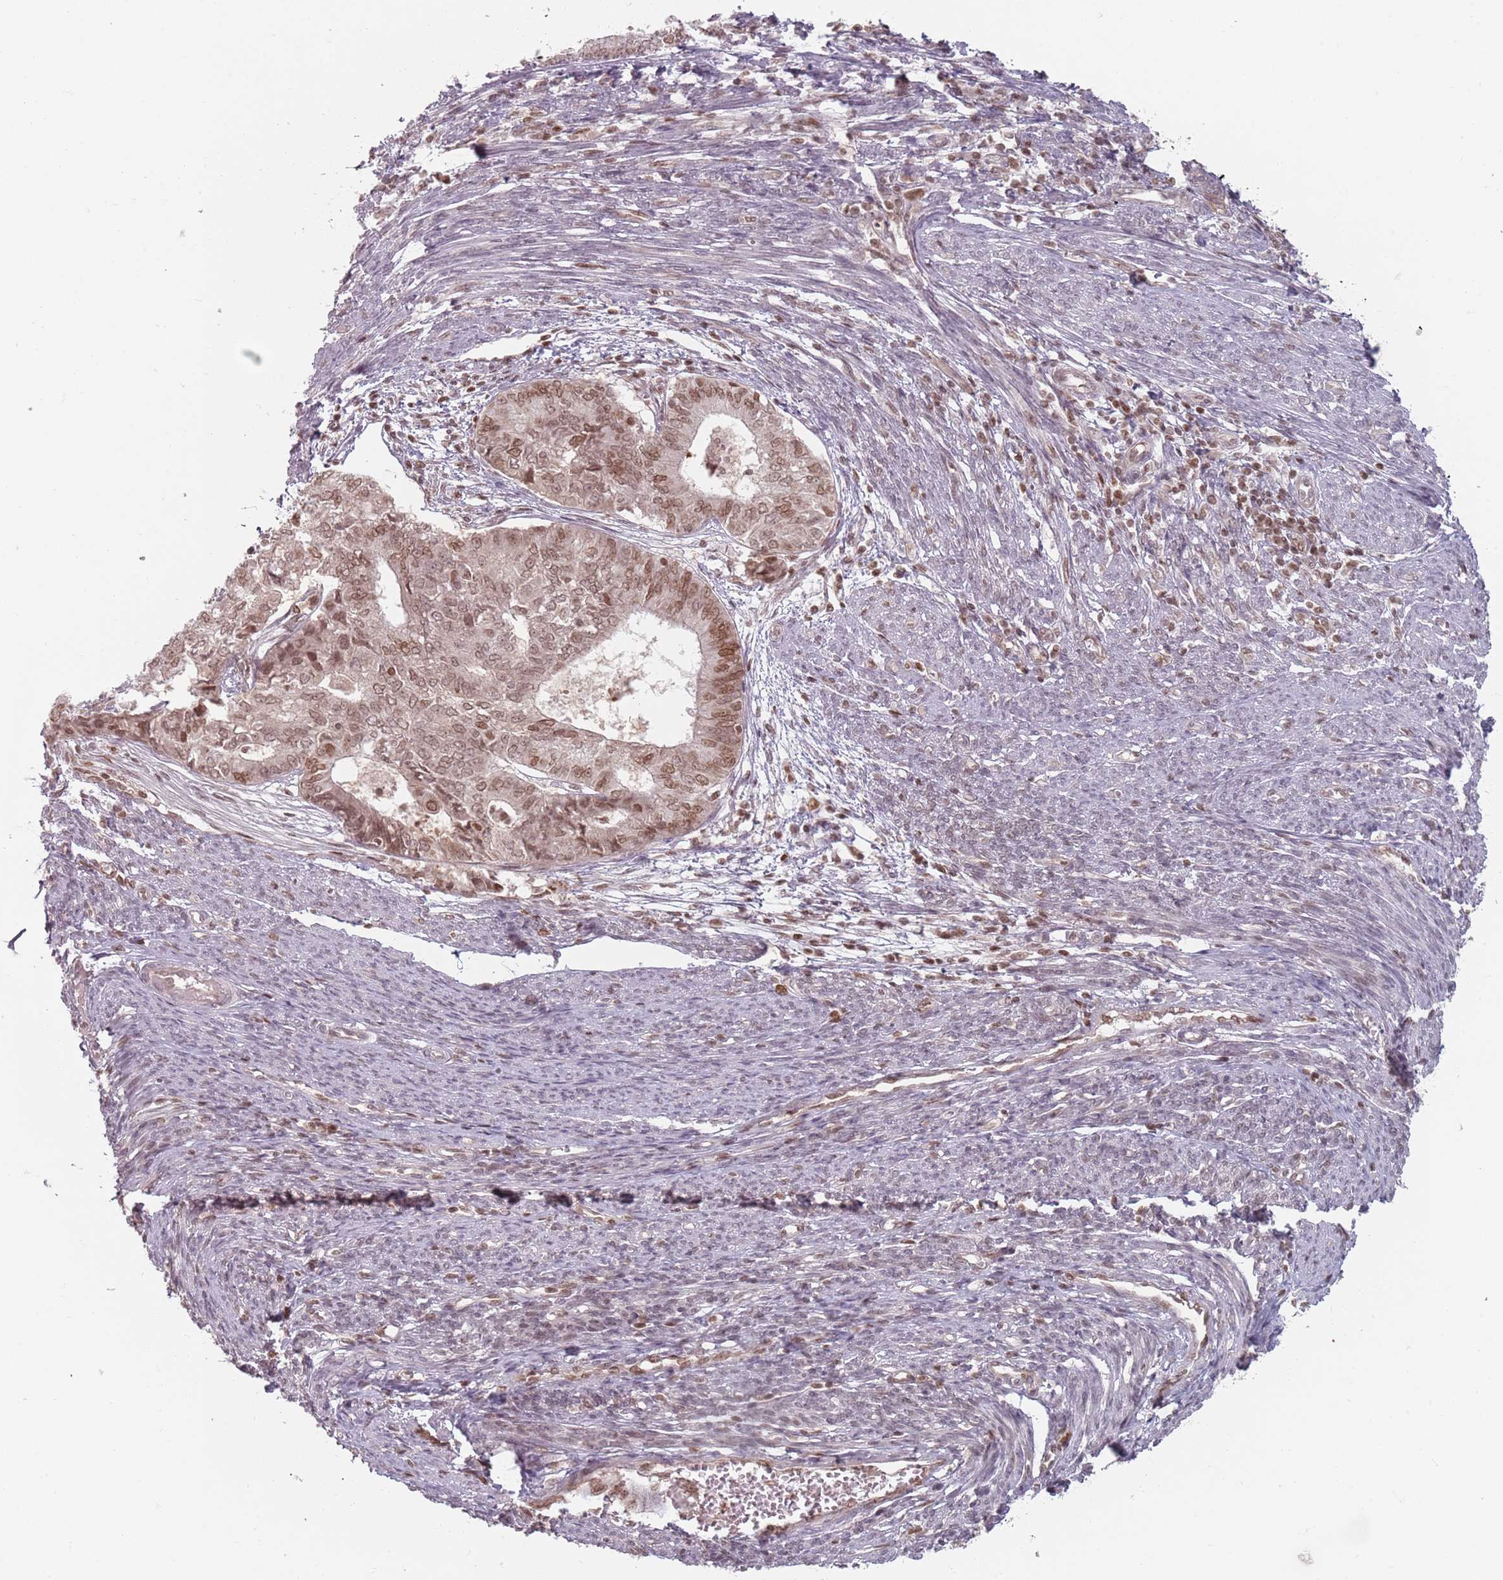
{"staining": {"intensity": "moderate", "quantity": "25%-75%", "location": "cytoplasmic/membranous,nuclear"}, "tissue": "endometrial cancer", "cell_type": "Tumor cells", "image_type": "cancer", "snomed": [{"axis": "morphology", "description": "Adenocarcinoma, NOS"}, {"axis": "topography", "description": "Endometrium"}], "caption": "Immunohistochemistry of adenocarcinoma (endometrial) reveals medium levels of moderate cytoplasmic/membranous and nuclear expression in about 25%-75% of tumor cells. The protein of interest is stained brown, and the nuclei are stained in blue (DAB IHC with brightfield microscopy, high magnification).", "gene": "NUP50", "patient": {"sex": "female", "age": 62}}